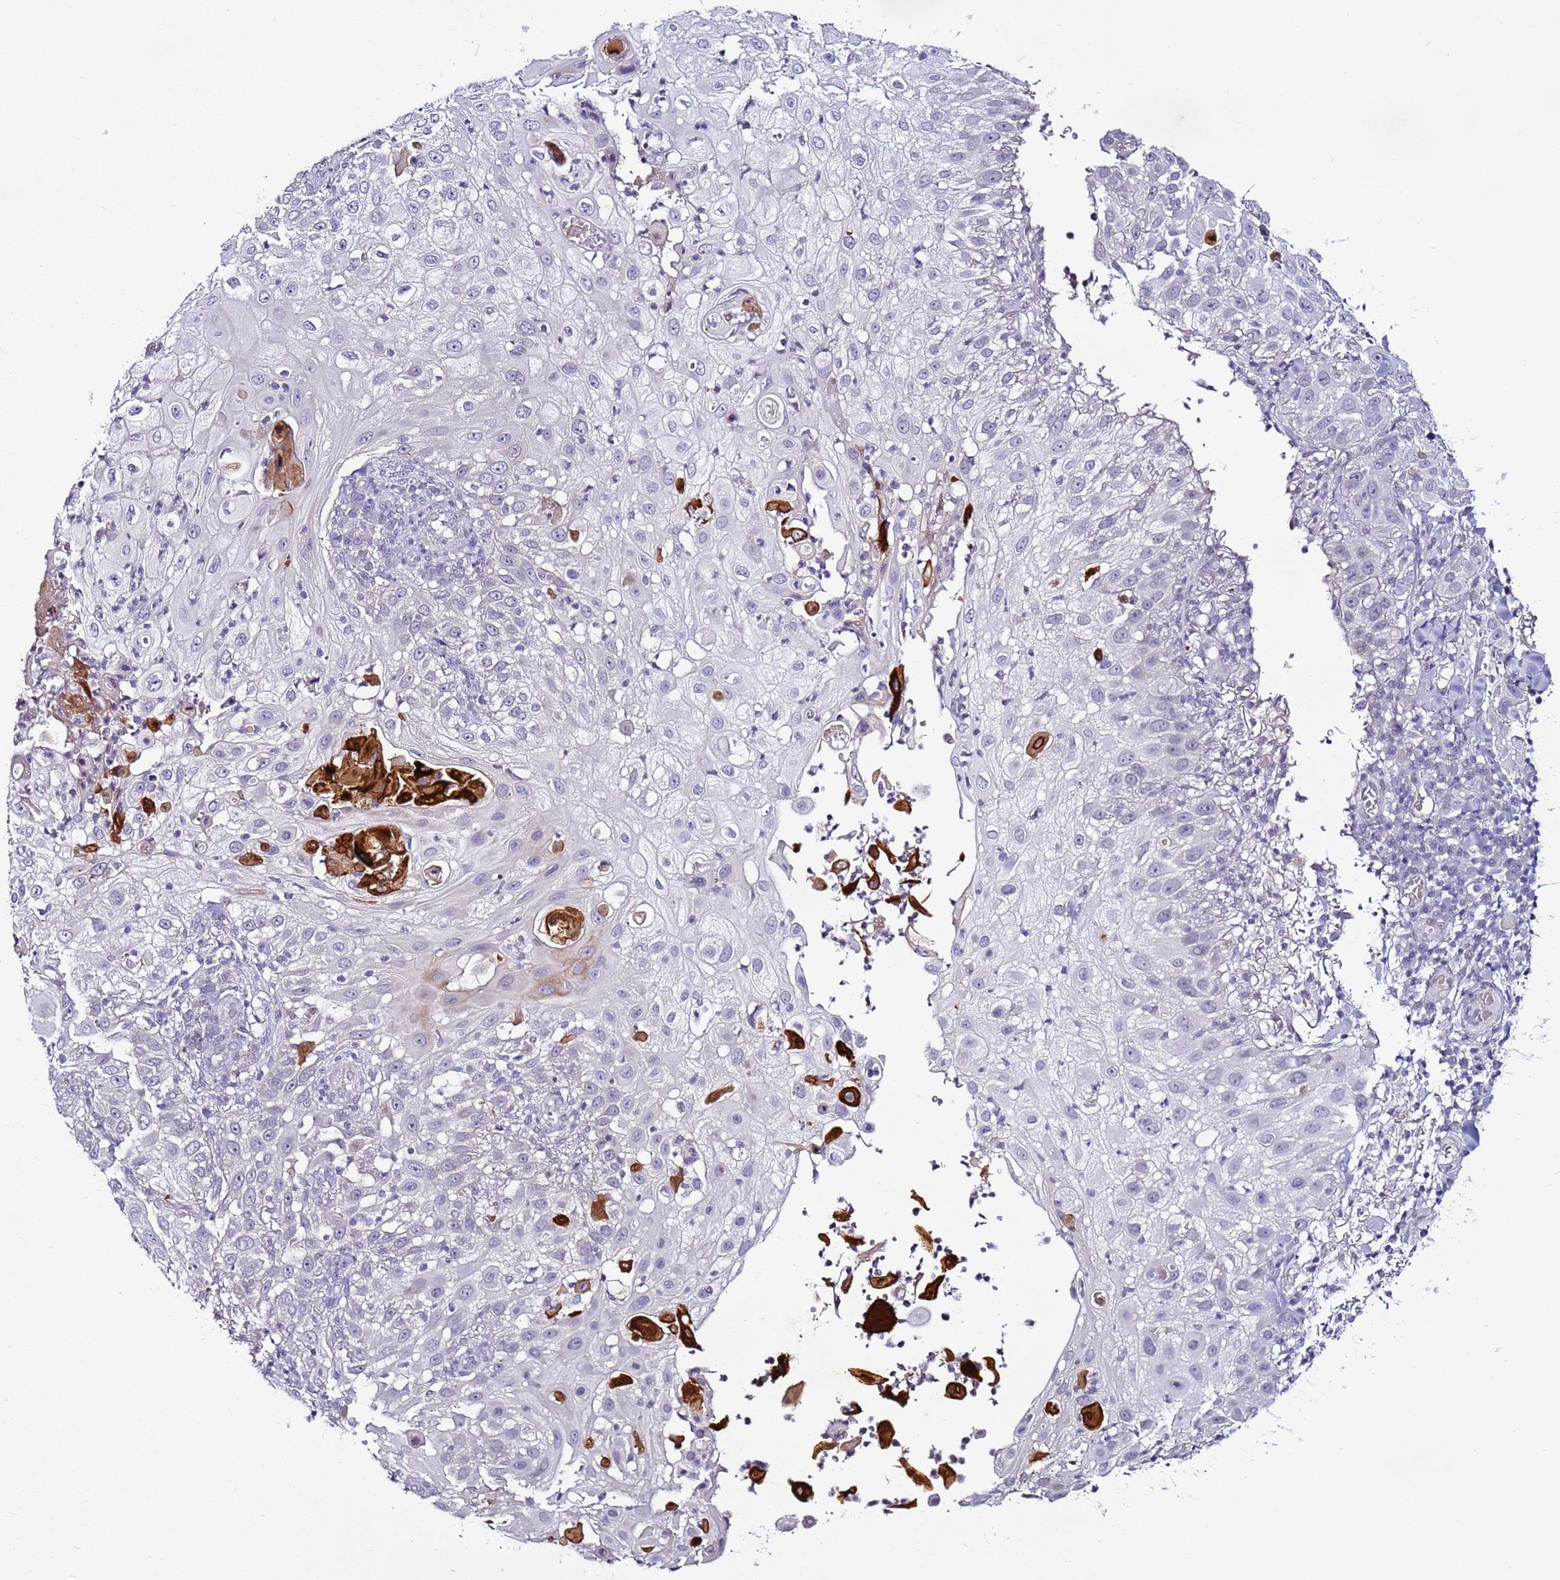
{"staining": {"intensity": "negative", "quantity": "none", "location": "none"}, "tissue": "skin cancer", "cell_type": "Tumor cells", "image_type": "cancer", "snomed": [{"axis": "morphology", "description": "Squamous cell carcinoma, NOS"}, {"axis": "topography", "description": "Skin"}], "caption": "Tumor cells are negative for brown protein staining in skin cancer (squamous cell carcinoma). (DAB IHC with hematoxylin counter stain).", "gene": "PSMA7", "patient": {"sex": "female", "age": 44}}